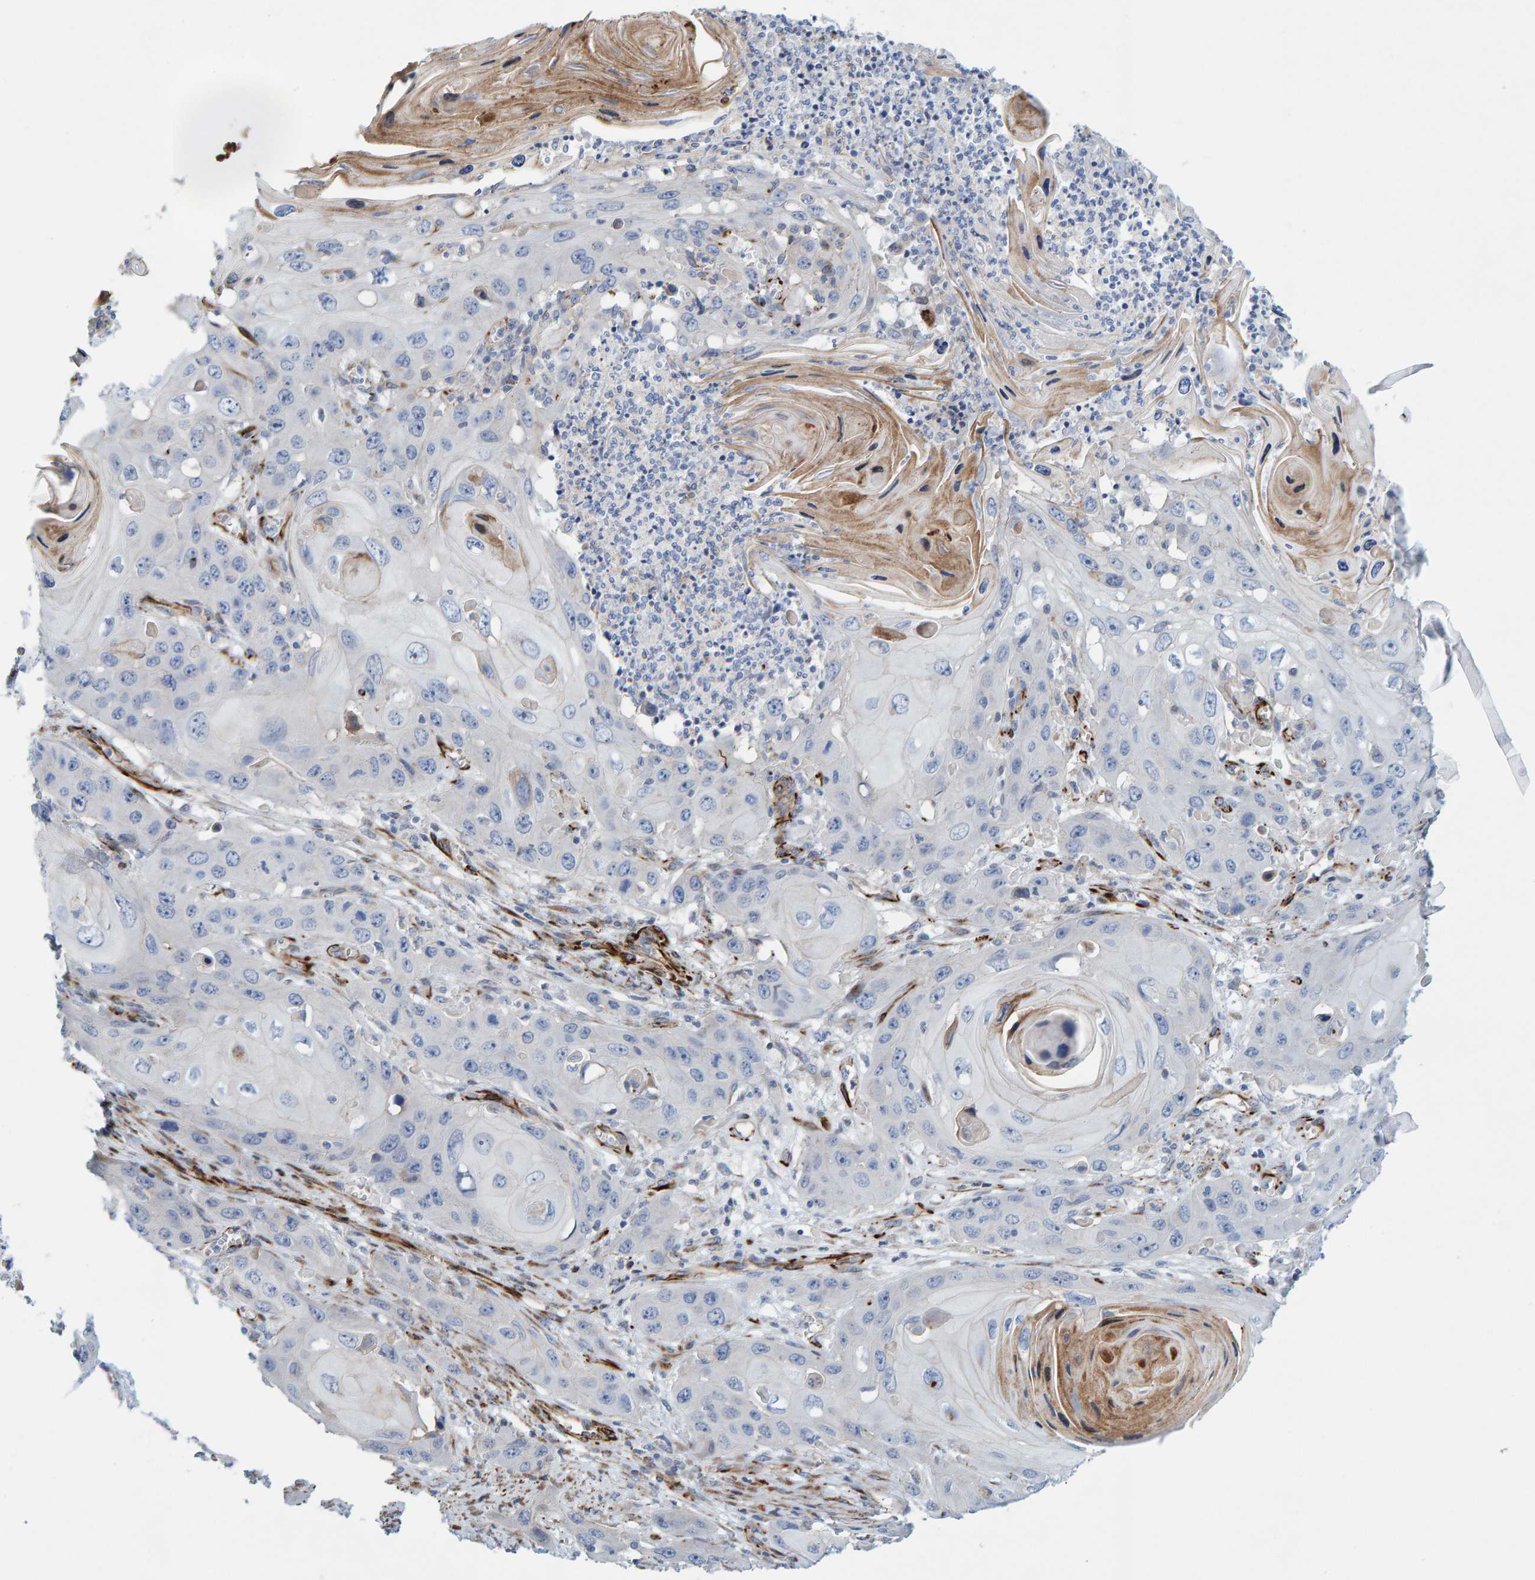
{"staining": {"intensity": "negative", "quantity": "none", "location": "none"}, "tissue": "skin cancer", "cell_type": "Tumor cells", "image_type": "cancer", "snomed": [{"axis": "morphology", "description": "Squamous cell carcinoma, NOS"}, {"axis": "topography", "description": "Skin"}], "caption": "Image shows no significant protein staining in tumor cells of squamous cell carcinoma (skin).", "gene": "POLG2", "patient": {"sex": "male", "age": 55}}